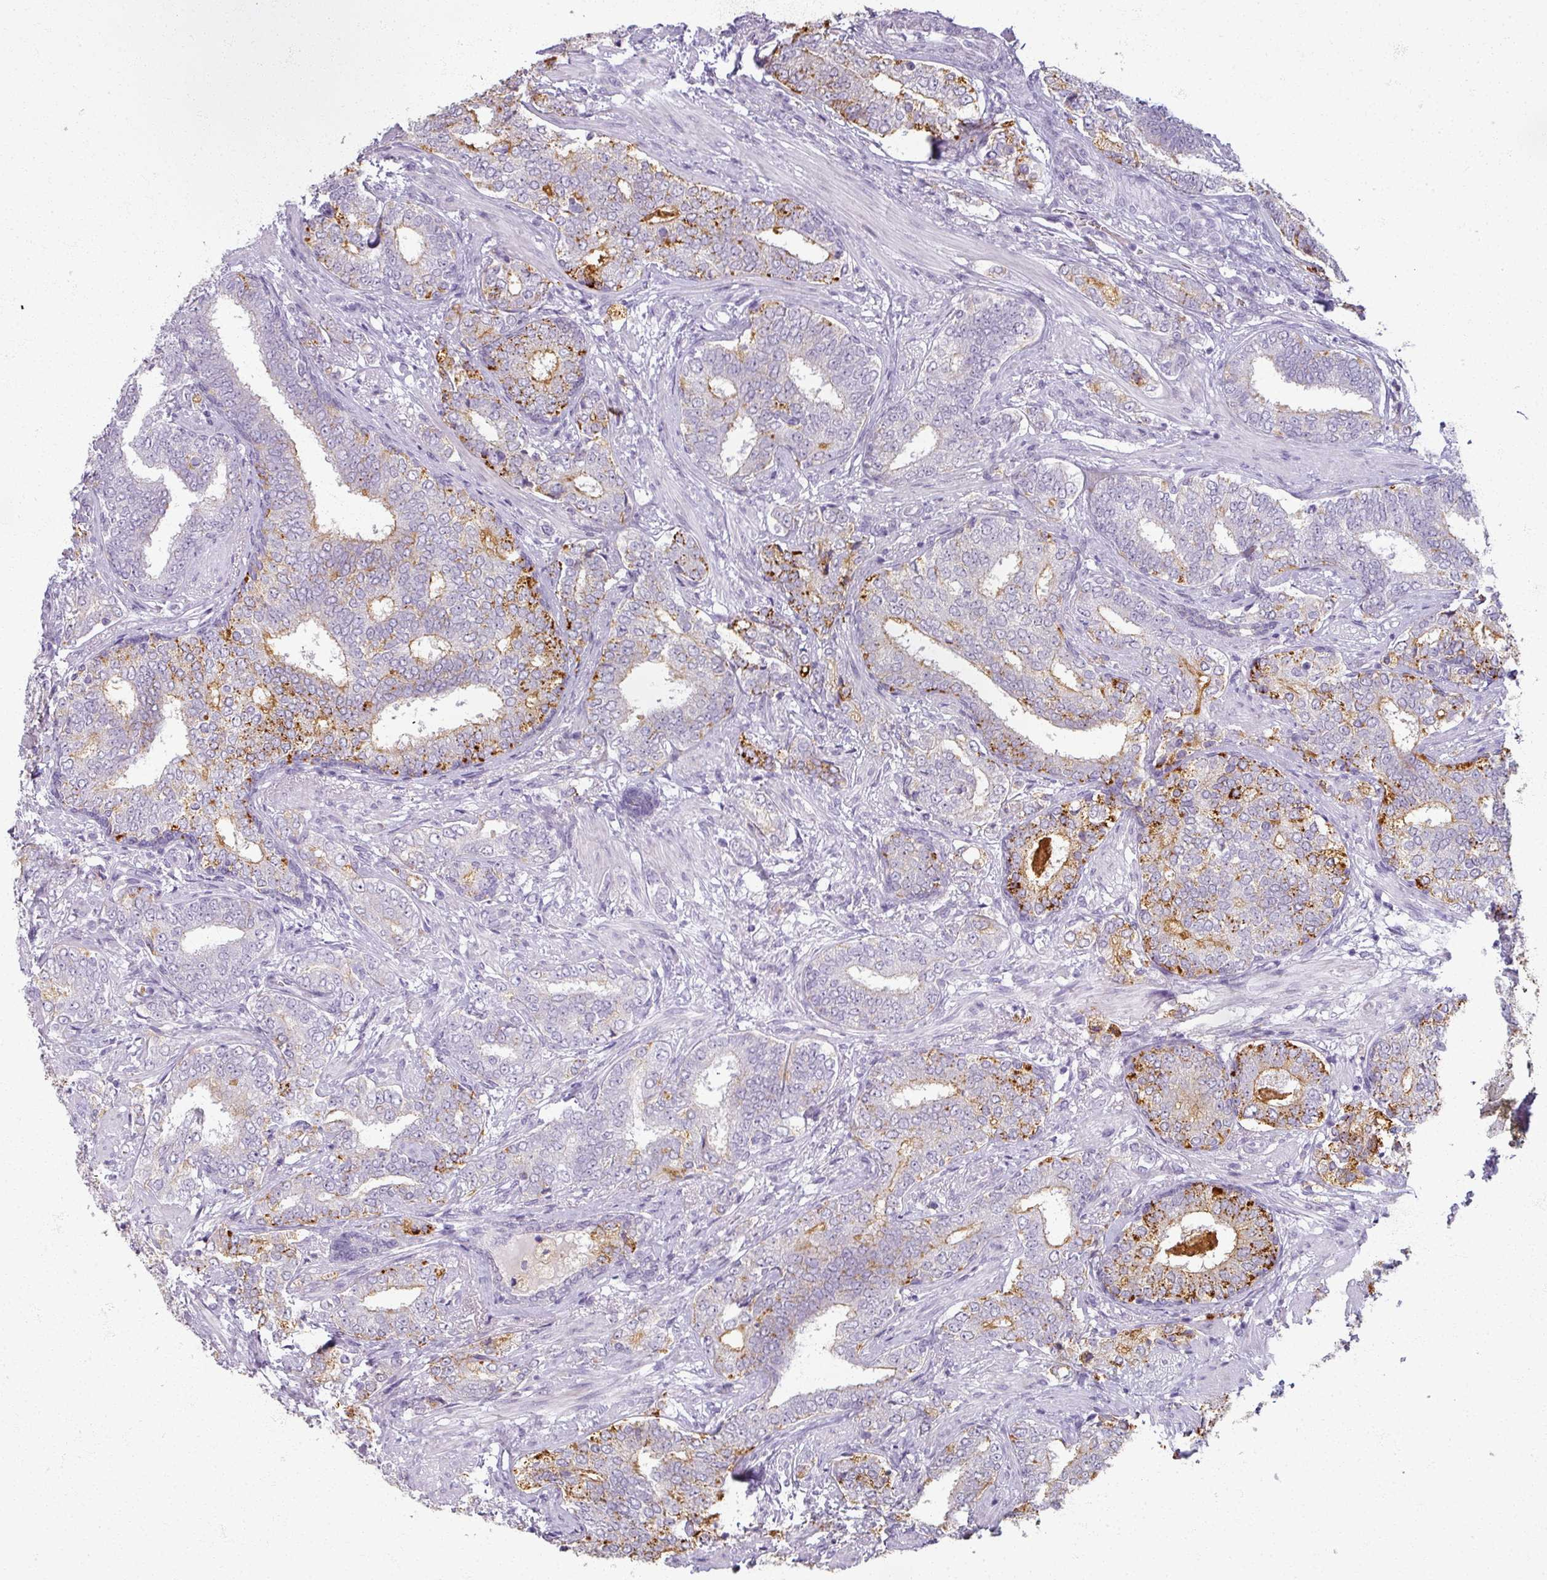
{"staining": {"intensity": "moderate", "quantity": "25%-75%", "location": "cytoplasmic/membranous"}, "tissue": "prostate cancer", "cell_type": "Tumor cells", "image_type": "cancer", "snomed": [{"axis": "morphology", "description": "Adenocarcinoma, High grade"}, {"axis": "topography", "description": "Prostate"}], "caption": "Prostate cancer stained with DAB immunohistochemistry reveals medium levels of moderate cytoplasmic/membranous staining in about 25%-75% of tumor cells.", "gene": "RFPL2", "patient": {"sex": "male", "age": 72}}